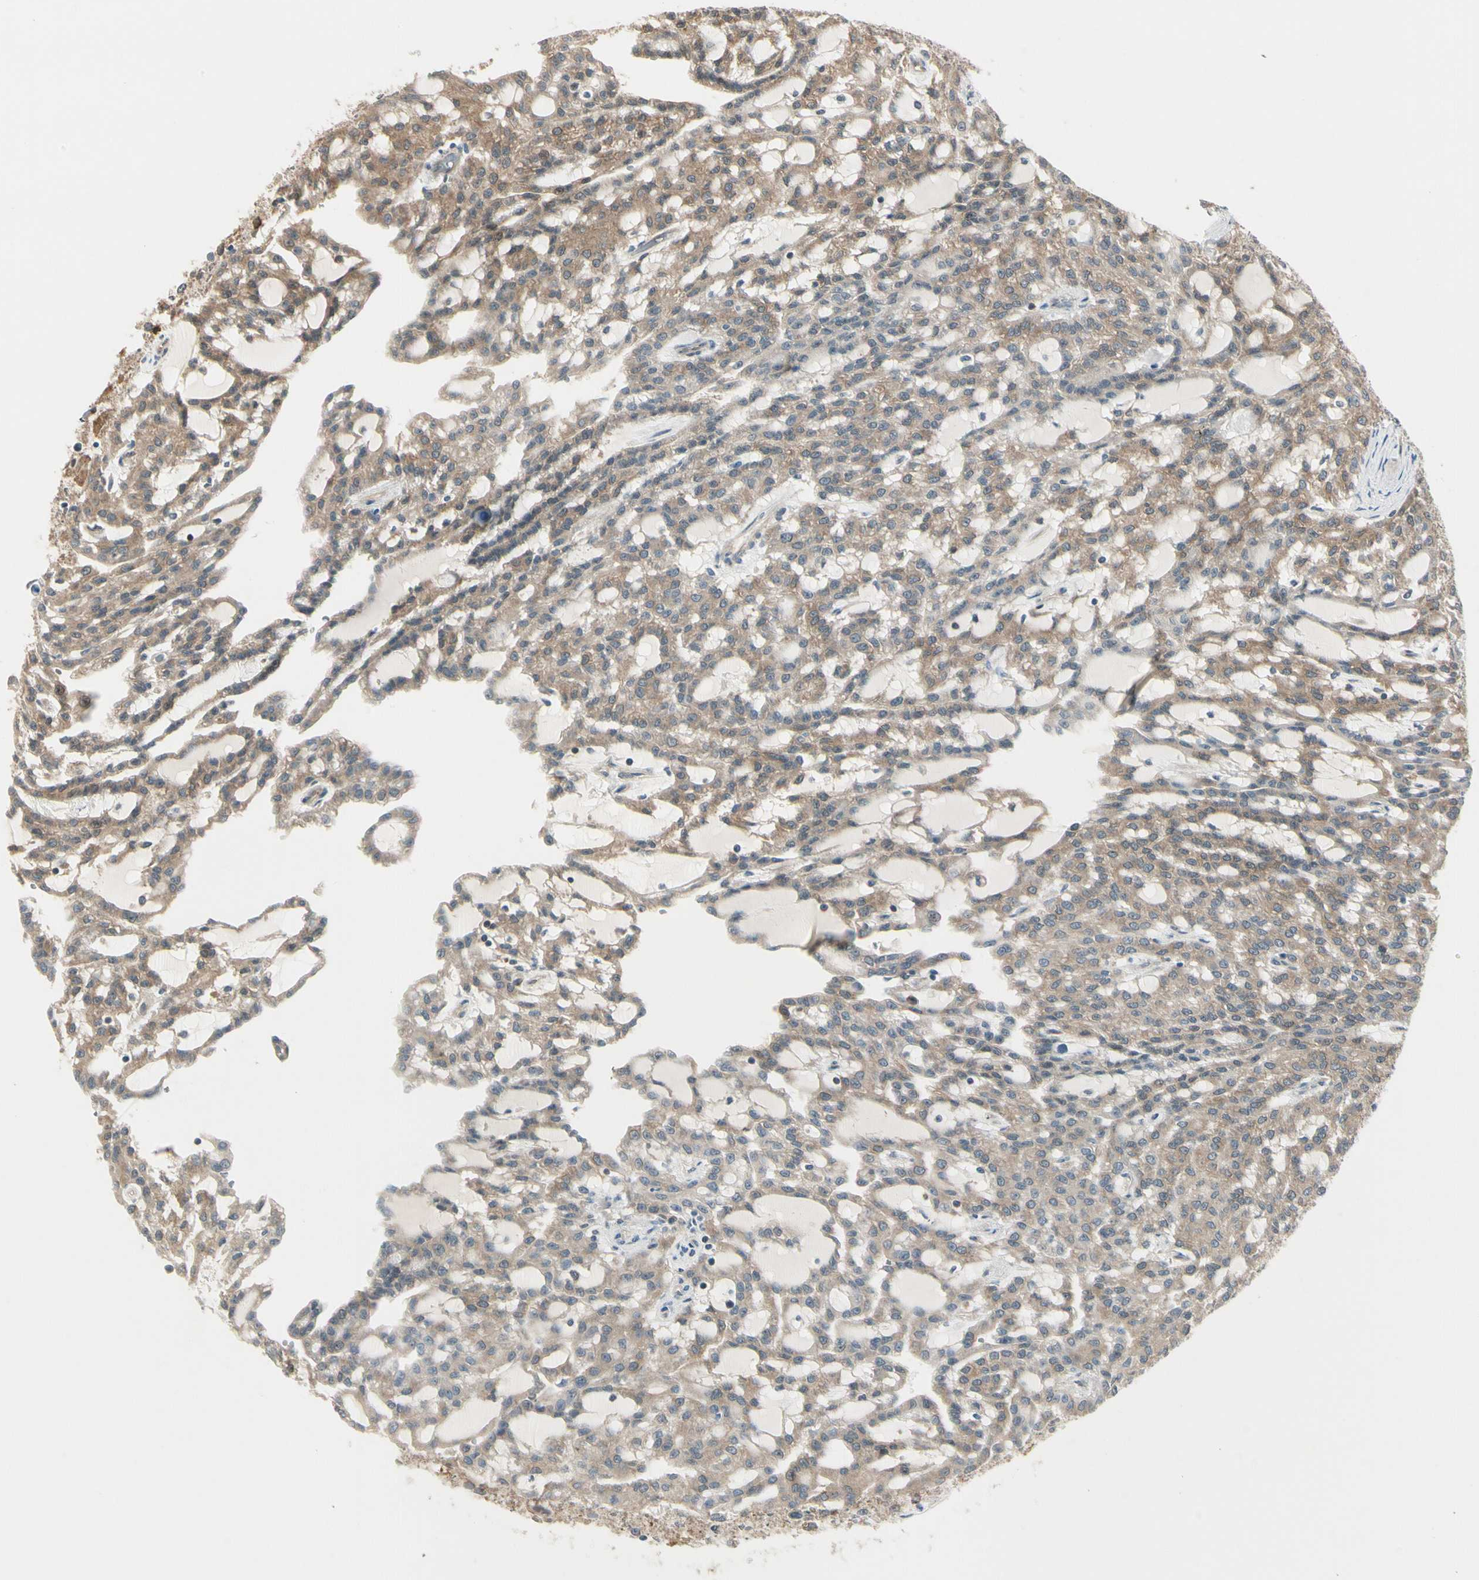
{"staining": {"intensity": "moderate", "quantity": ">75%", "location": "cytoplasmic/membranous"}, "tissue": "renal cancer", "cell_type": "Tumor cells", "image_type": "cancer", "snomed": [{"axis": "morphology", "description": "Adenocarcinoma, NOS"}, {"axis": "topography", "description": "Kidney"}], "caption": "IHC photomicrograph of human adenocarcinoma (renal) stained for a protein (brown), which displays medium levels of moderate cytoplasmic/membranous expression in approximately >75% of tumor cells.", "gene": "OXSR1", "patient": {"sex": "male", "age": 63}}